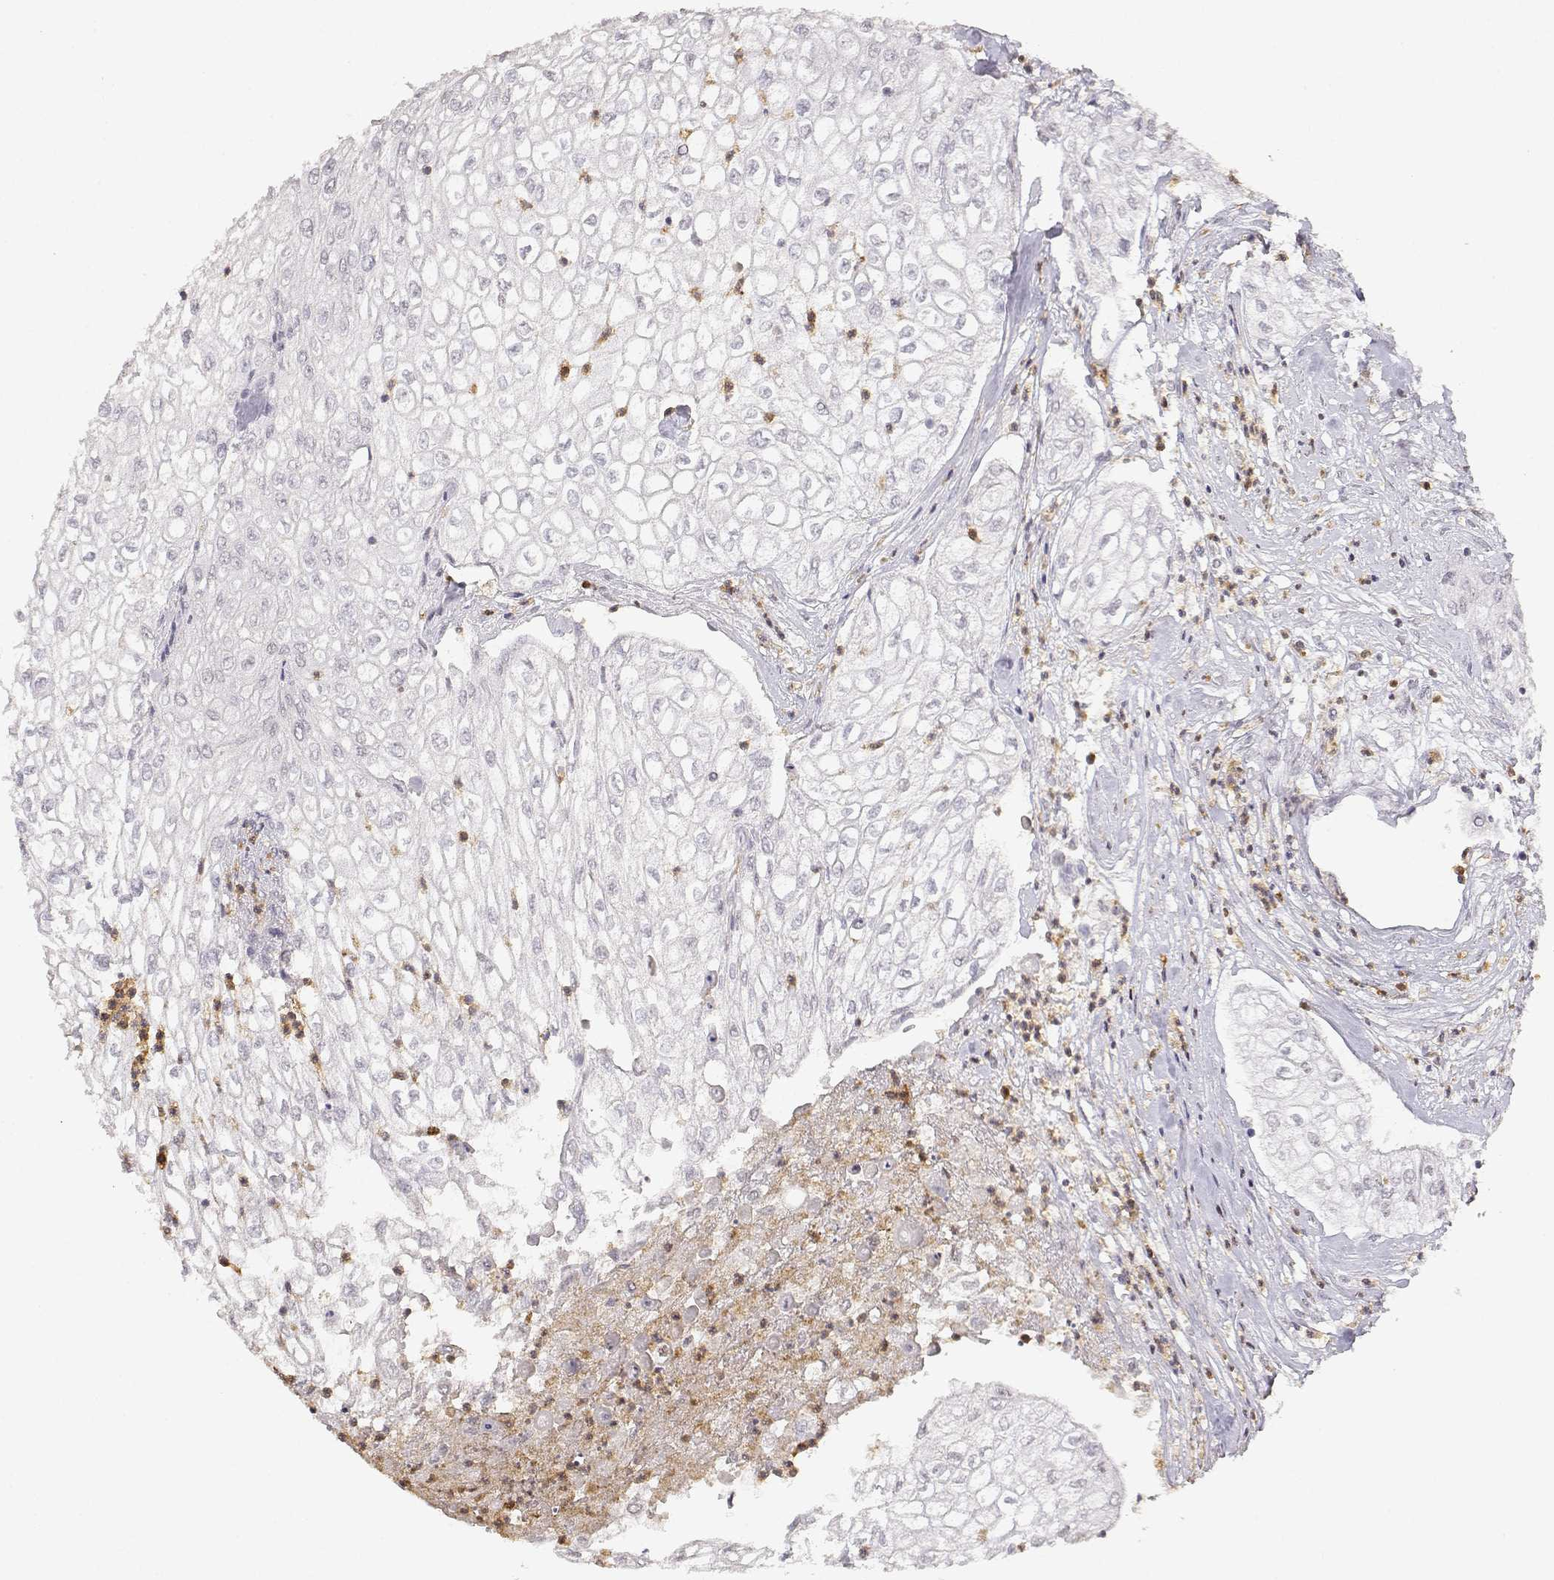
{"staining": {"intensity": "negative", "quantity": "none", "location": "none"}, "tissue": "urothelial cancer", "cell_type": "Tumor cells", "image_type": "cancer", "snomed": [{"axis": "morphology", "description": "Urothelial carcinoma, High grade"}, {"axis": "topography", "description": "Urinary bladder"}], "caption": "IHC histopathology image of neoplastic tissue: human urothelial cancer stained with DAB exhibits no significant protein positivity in tumor cells. (DAB (3,3'-diaminobenzidine) immunohistochemistry, high magnification).", "gene": "TNFRSF10C", "patient": {"sex": "male", "age": 62}}